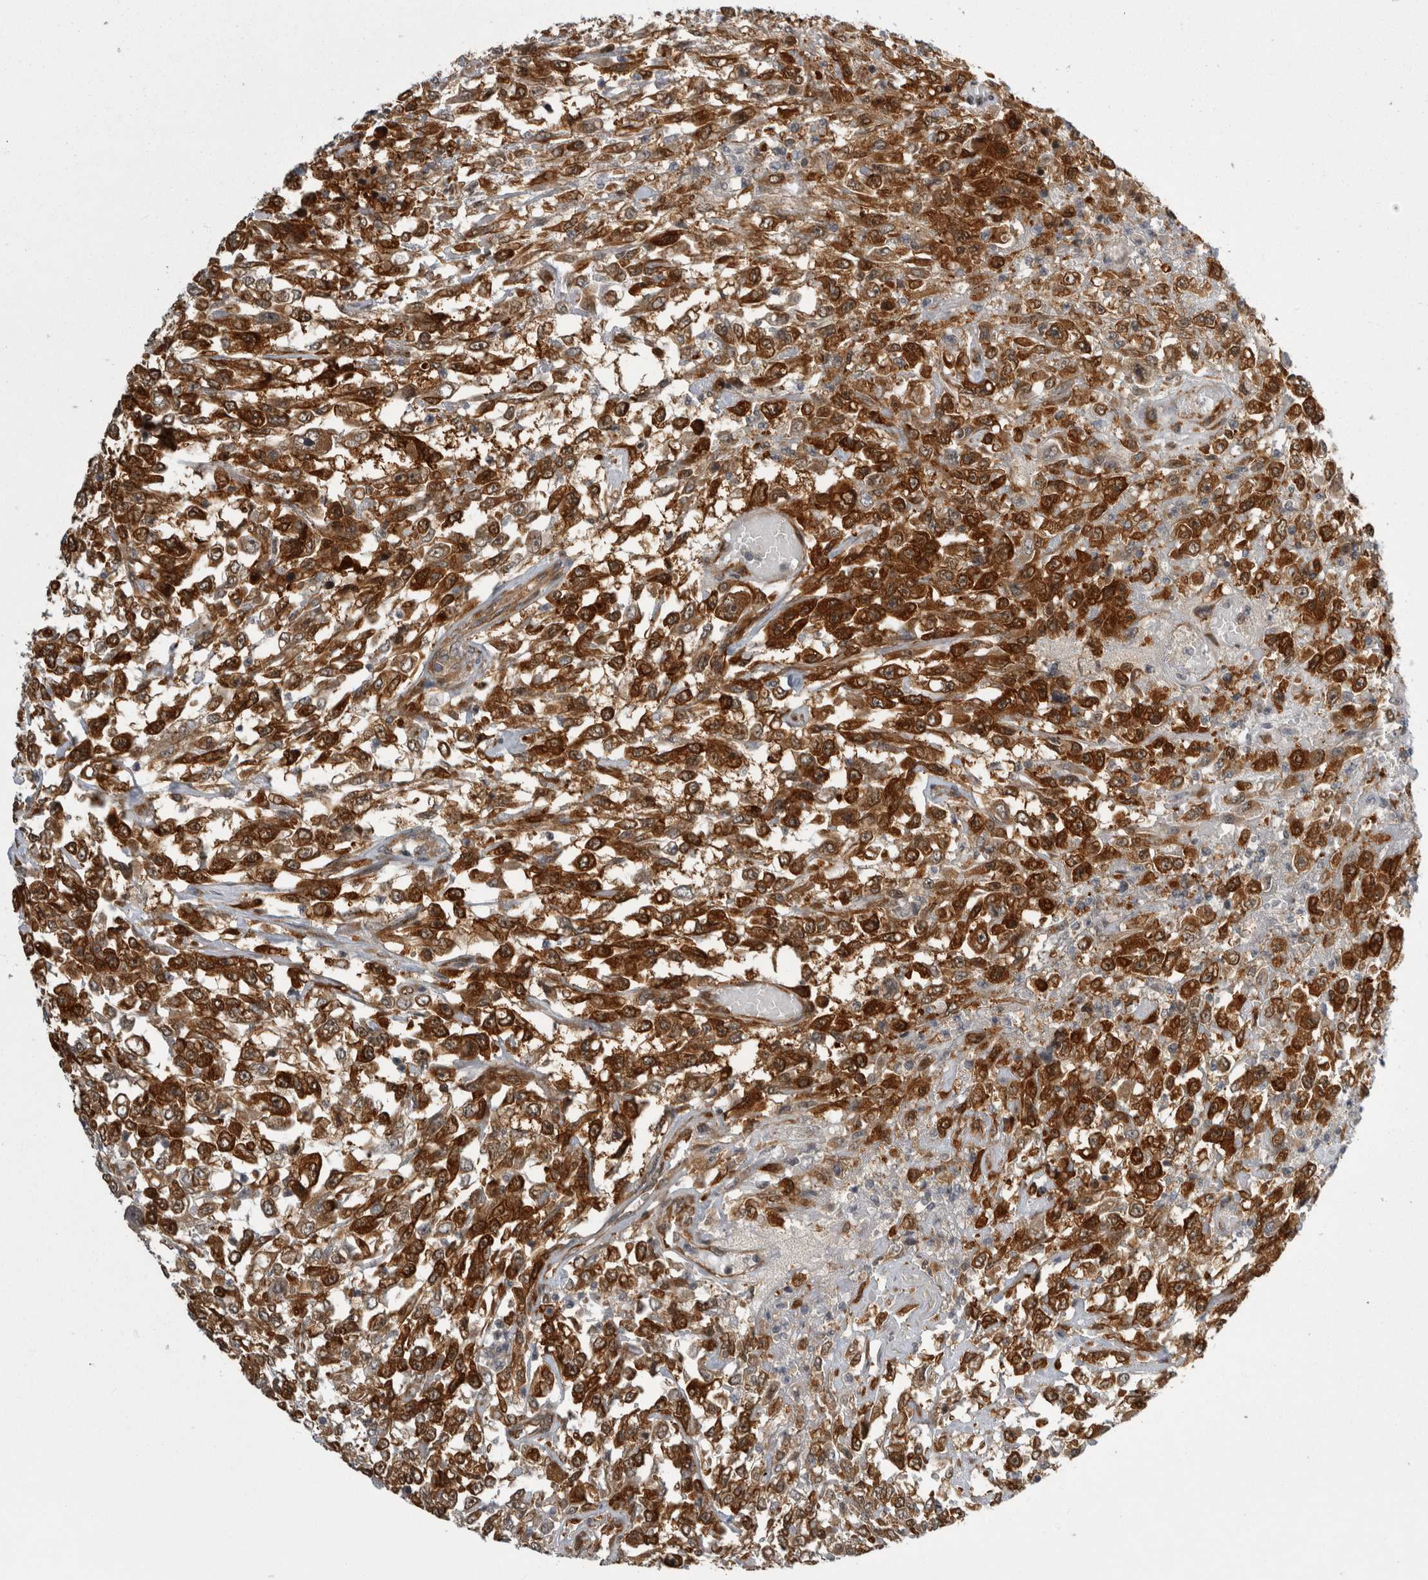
{"staining": {"intensity": "strong", "quantity": ">75%", "location": "cytoplasmic/membranous"}, "tissue": "urothelial cancer", "cell_type": "Tumor cells", "image_type": "cancer", "snomed": [{"axis": "morphology", "description": "Urothelial carcinoma, High grade"}, {"axis": "topography", "description": "Urinary bladder"}], "caption": "Strong cytoplasmic/membranous positivity for a protein is identified in approximately >75% of tumor cells of urothelial cancer using immunohistochemistry.", "gene": "CACYBP", "patient": {"sex": "male", "age": 46}}